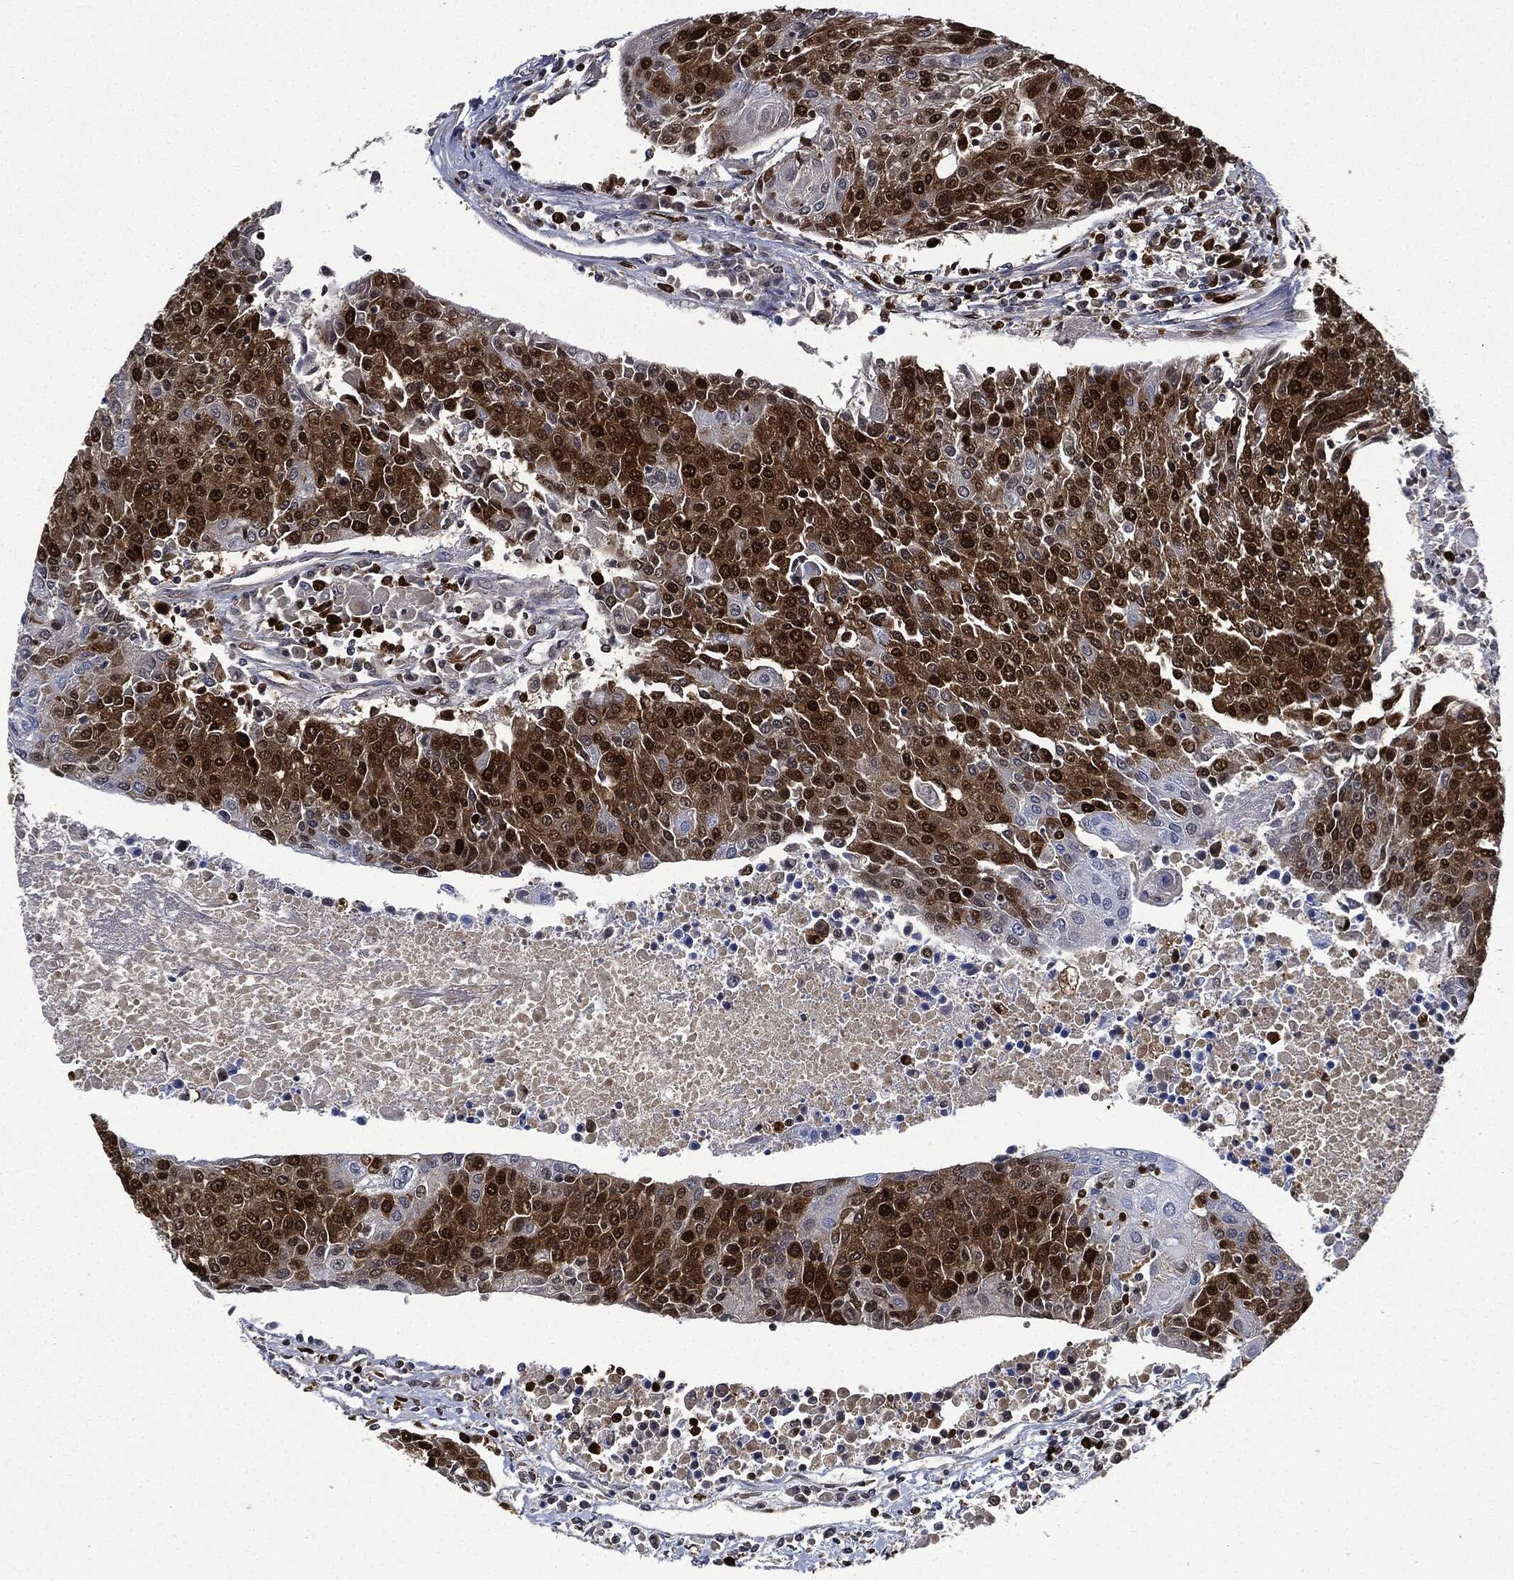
{"staining": {"intensity": "strong", "quantity": "25%-75%", "location": "cytoplasmic/membranous,nuclear"}, "tissue": "urothelial cancer", "cell_type": "Tumor cells", "image_type": "cancer", "snomed": [{"axis": "morphology", "description": "Urothelial carcinoma, High grade"}, {"axis": "topography", "description": "Urinary bladder"}], "caption": "IHC (DAB) staining of human high-grade urothelial carcinoma exhibits strong cytoplasmic/membranous and nuclear protein staining in about 25%-75% of tumor cells. (IHC, brightfield microscopy, high magnification).", "gene": "PCNA", "patient": {"sex": "female", "age": 85}}